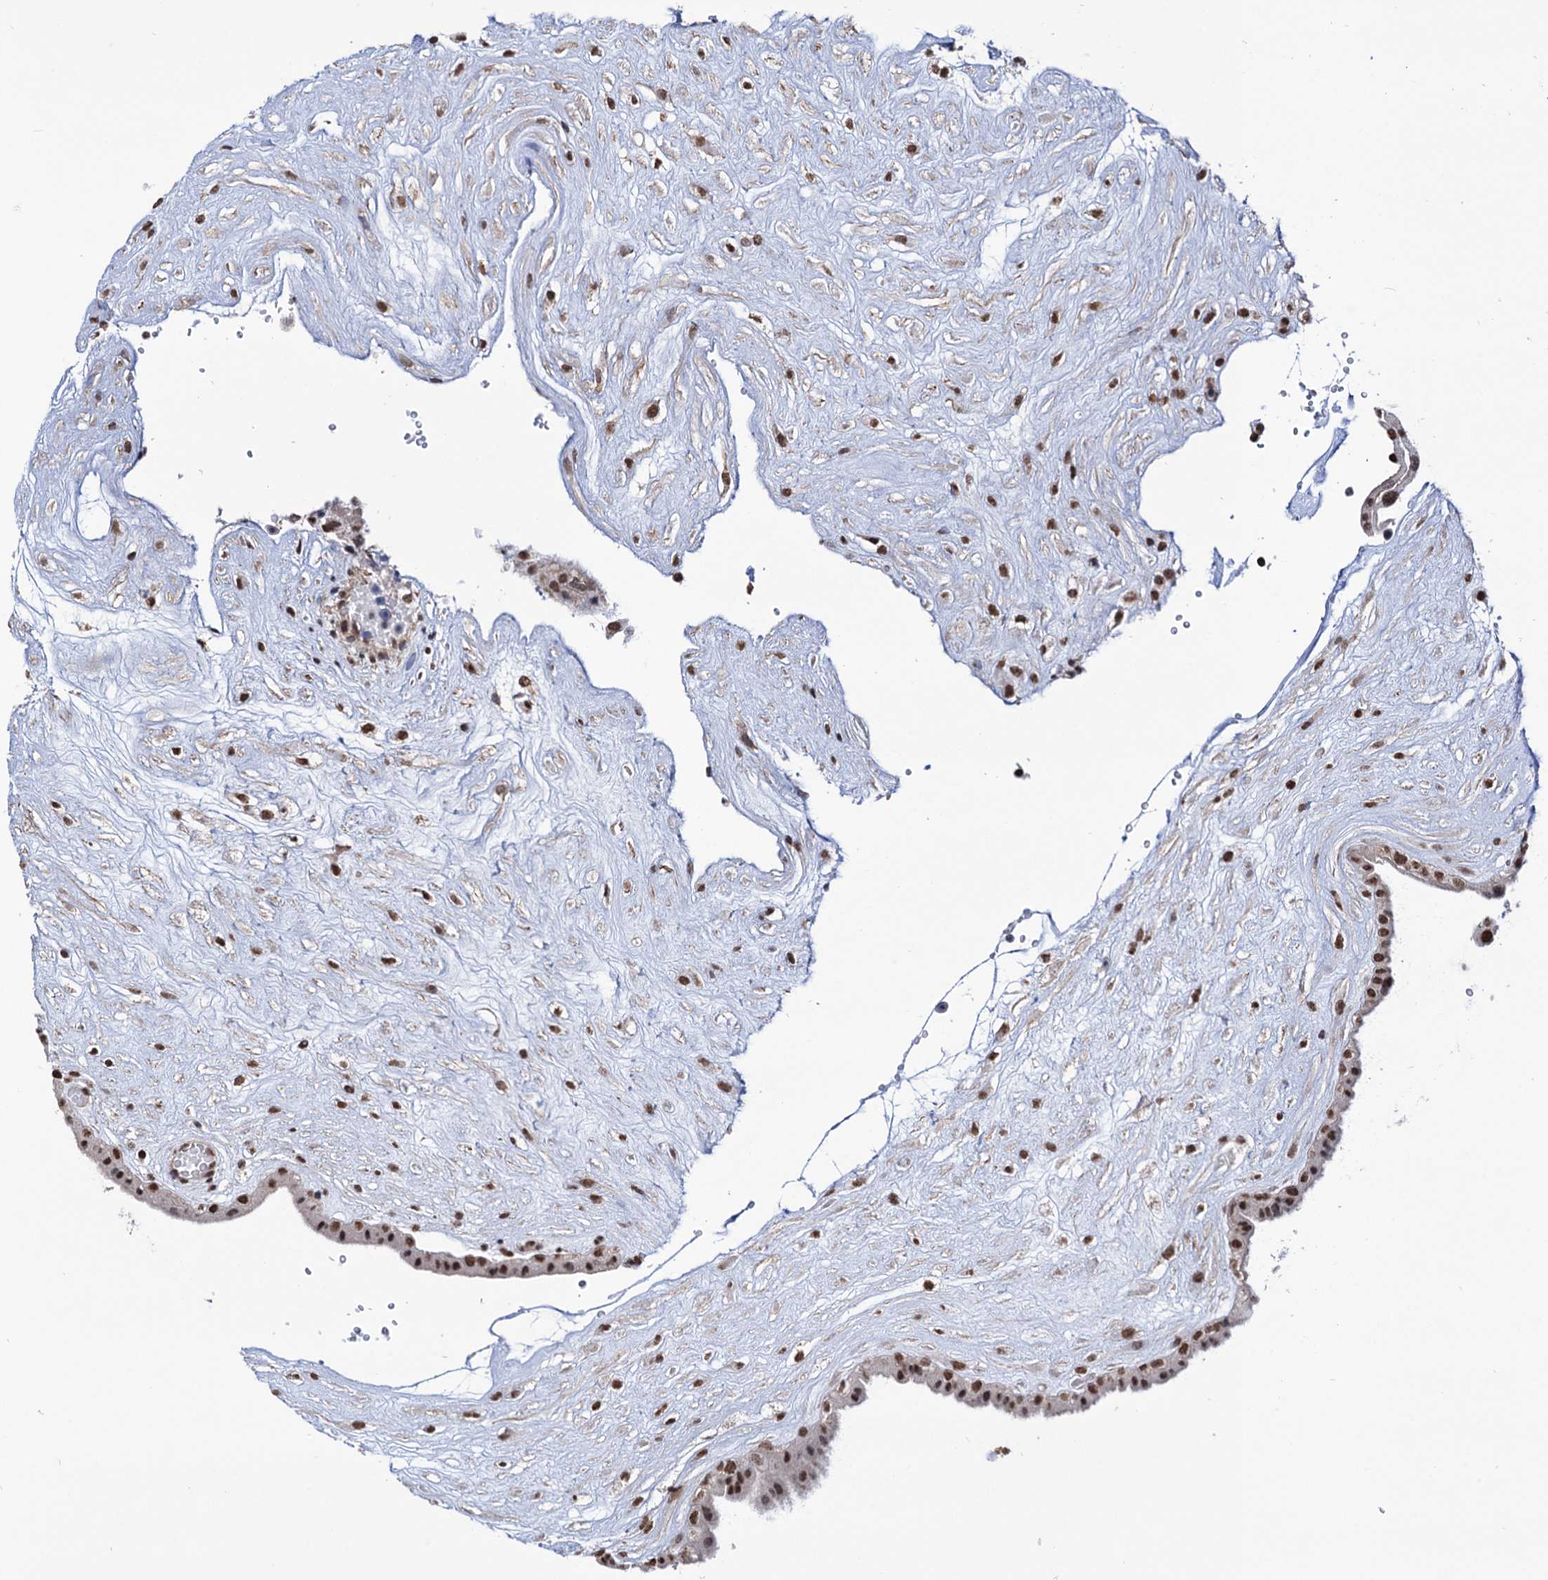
{"staining": {"intensity": "moderate", "quantity": ">75%", "location": "nuclear"}, "tissue": "placenta", "cell_type": "Trophoblastic cells", "image_type": "normal", "snomed": [{"axis": "morphology", "description": "Normal tissue, NOS"}, {"axis": "topography", "description": "Placenta"}], "caption": "A brown stain shows moderate nuclear positivity of a protein in trophoblastic cells of unremarkable placenta. The staining was performed using DAB to visualize the protein expression in brown, while the nuclei were stained in blue with hematoxylin (Magnification: 20x).", "gene": "ABHD10", "patient": {"sex": "female", "age": 18}}